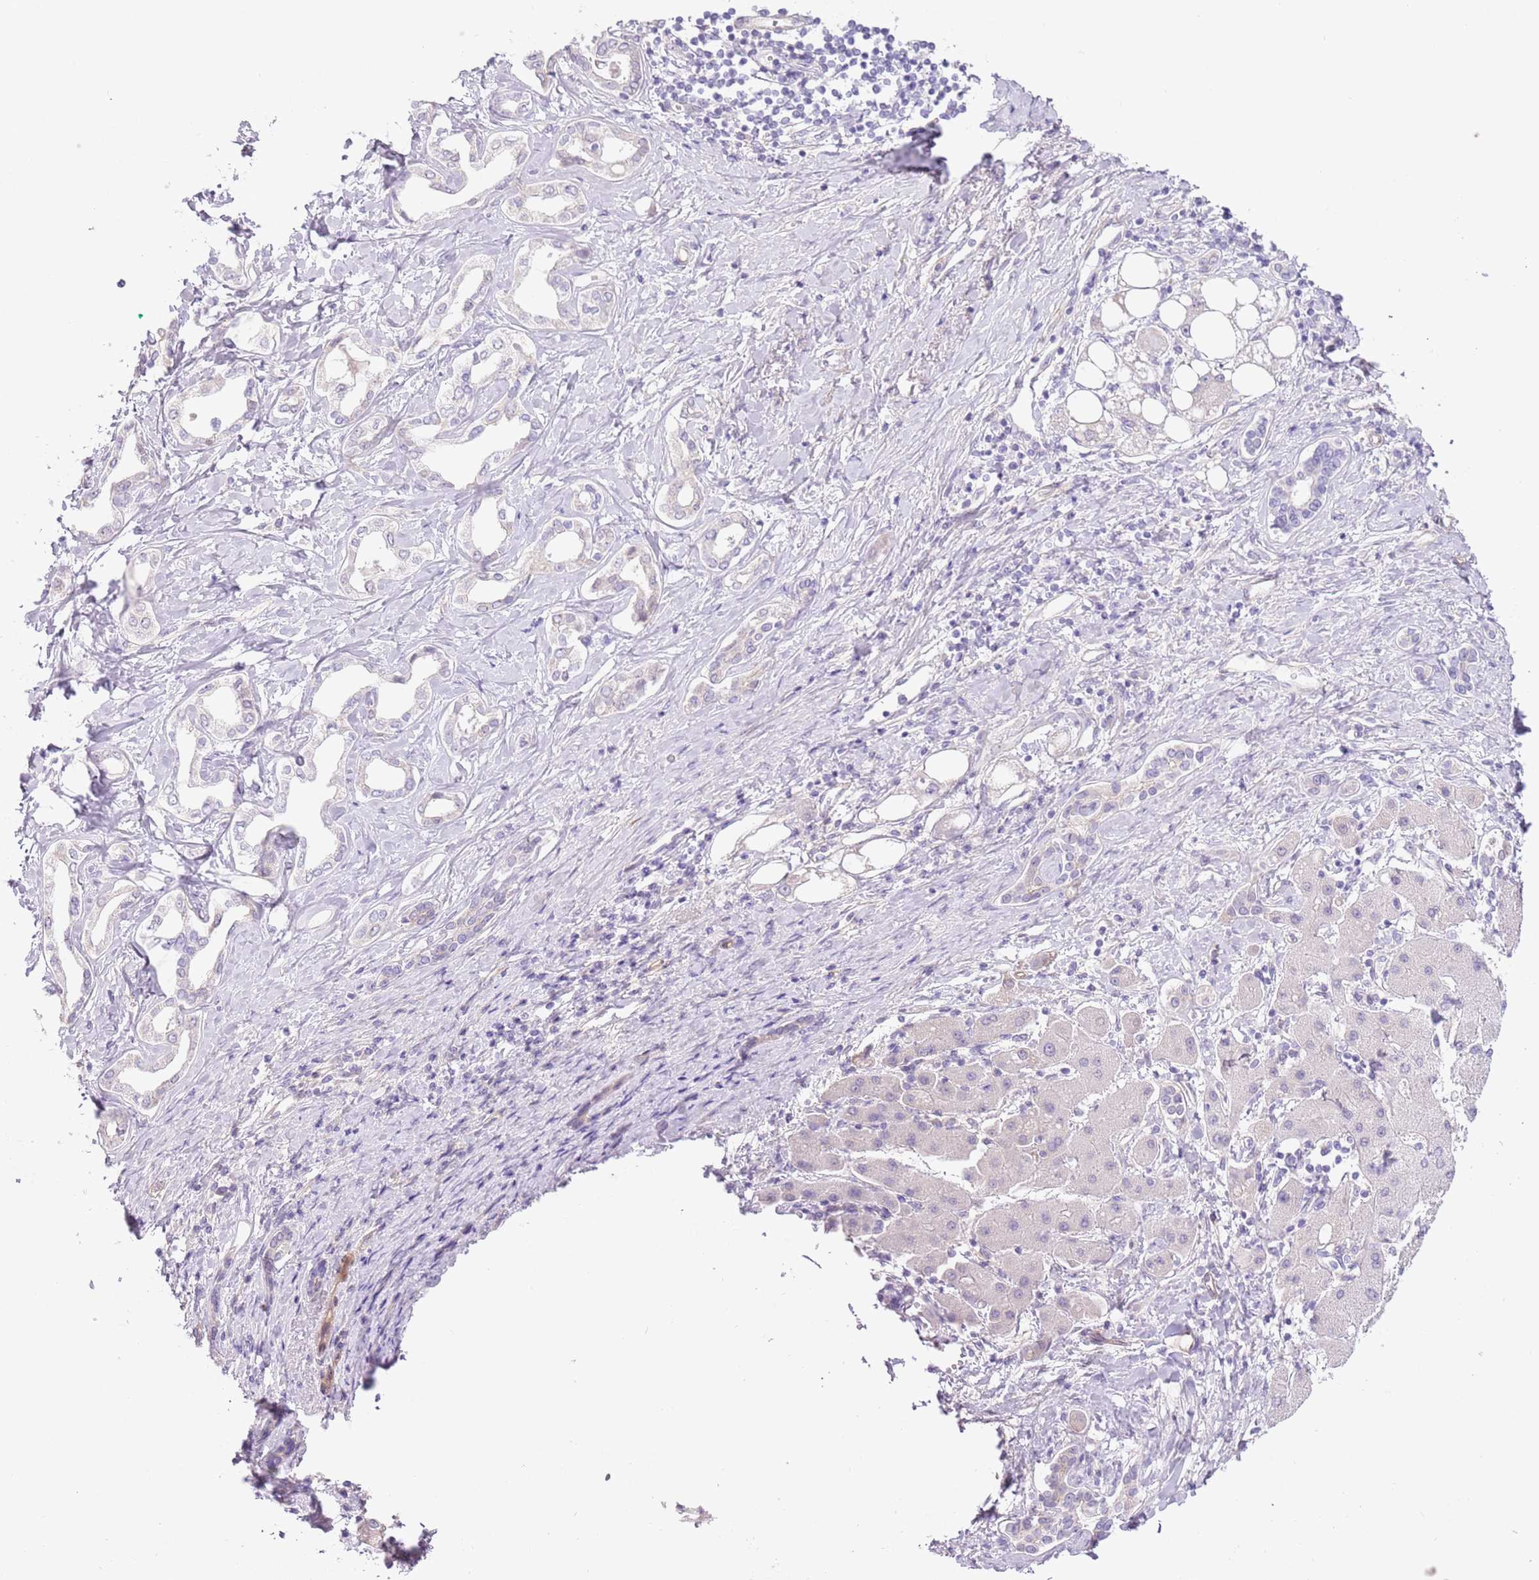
{"staining": {"intensity": "negative", "quantity": "none", "location": "none"}, "tissue": "liver cancer", "cell_type": "Tumor cells", "image_type": "cancer", "snomed": [{"axis": "morphology", "description": "Cholangiocarcinoma"}, {"axis": "topography", "description": "Liver"}], "caption": "Cholangiocarcinoma (liver) was stained to show a protein in brown. There is no significant expression in tumor cells. Brightfield microscopy of immunohistochemistry stained with DAB (brown) and hematoxylin (blue), captured at high magnification.", "gene": "MRO", "patient": {"sex": "female", "age": 77}}